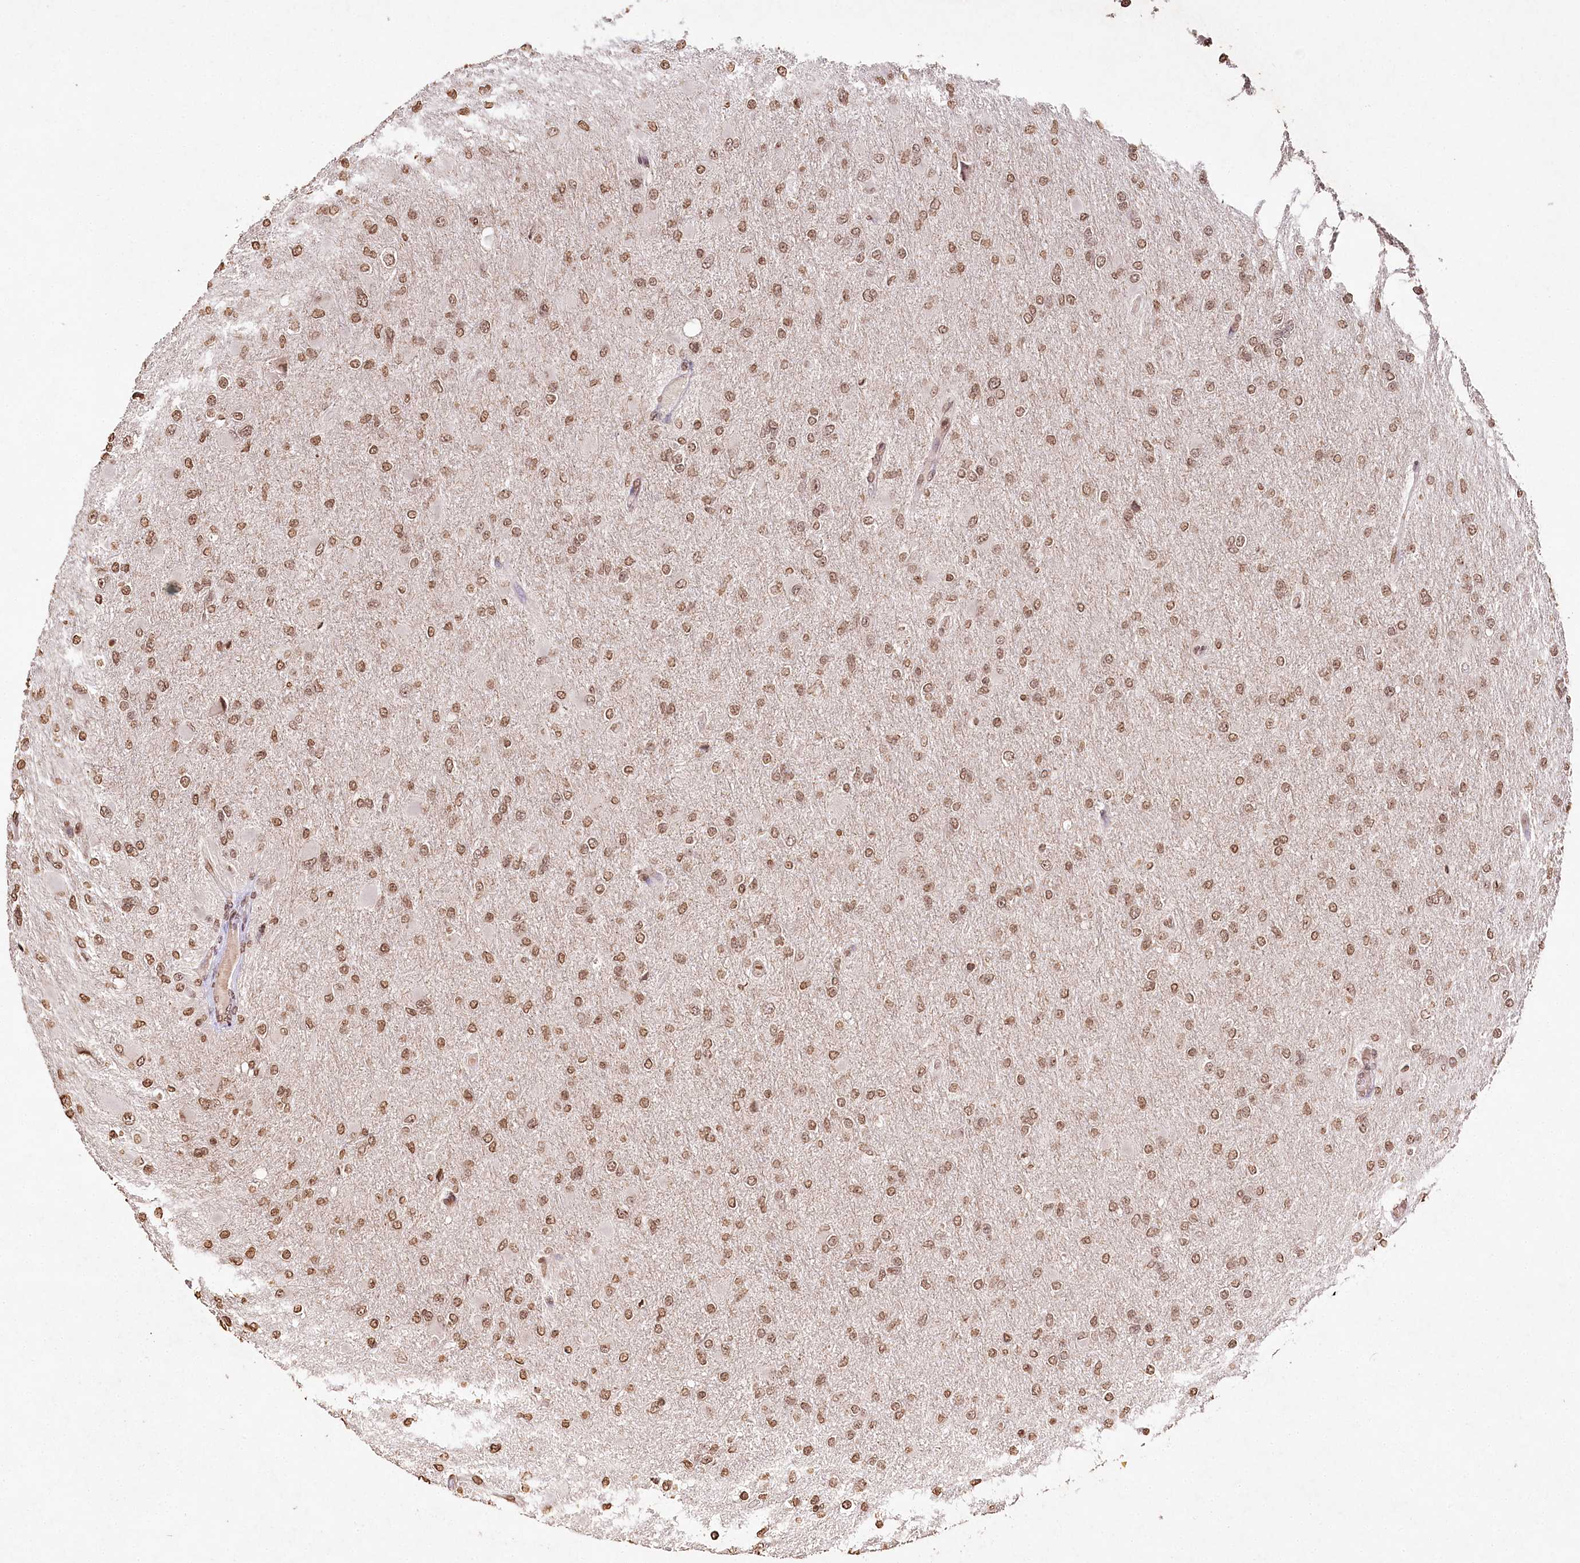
{"staining": {"intensity": "moderate", "quantity": ">75%", "location": "nuclear"}, "tissue": "glioma", "cell_type": "Tumor cells", "image_type": "cancer", "snomed": [{"axis": "morphology", "description": "Glioma, malignant, High grade"}, {"axis": "topography", "description": "Cerebral cortex"}], "caption": "Immunohistochemical staining of glioma shows medium levels of moderate nuclear staining in approximately >75% of tumor cells. (Brightfield microscopy of DAB IHC at high magnification).", "gene": "DMXL1", "patient": {"sex": "female", "age": 36}}